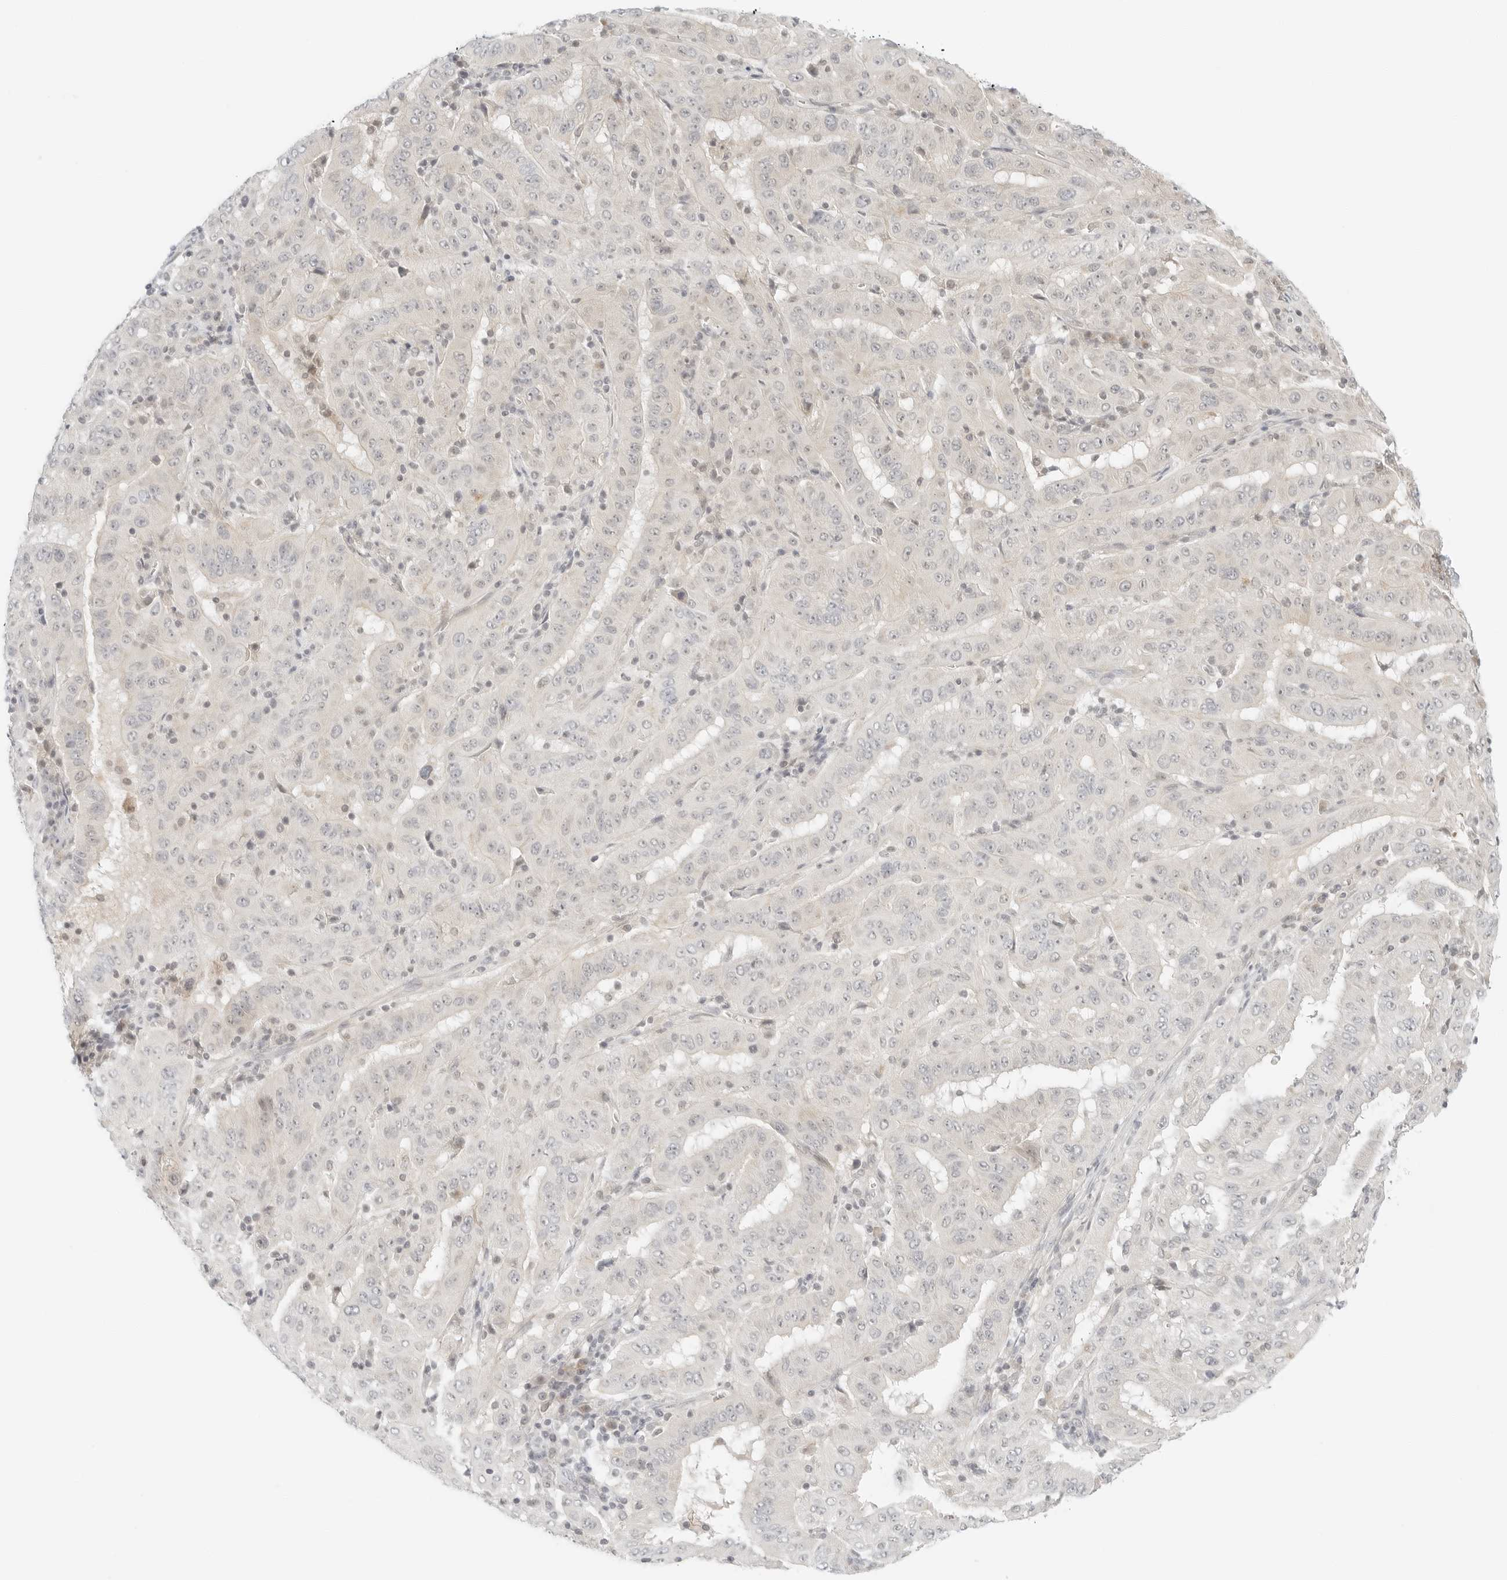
{"staining": {"intensity": "negative", "quantity": "none", "location": "none"}, "tissue": "pancreatic cancer", "cell_type": "Tumor cells", "image_type": "cancer", "snomed": [{"axis": "morphology", "description": "Adenocarcinoma, NOS"}, {"axis": "topography", "description": "Pancreas"}], "caption": "Tumor cells show no significant staining in pancreatic cancer (adenocarcinoma).", "gene": "IQCC", "patient": {"sex": "male", "age": 63}}